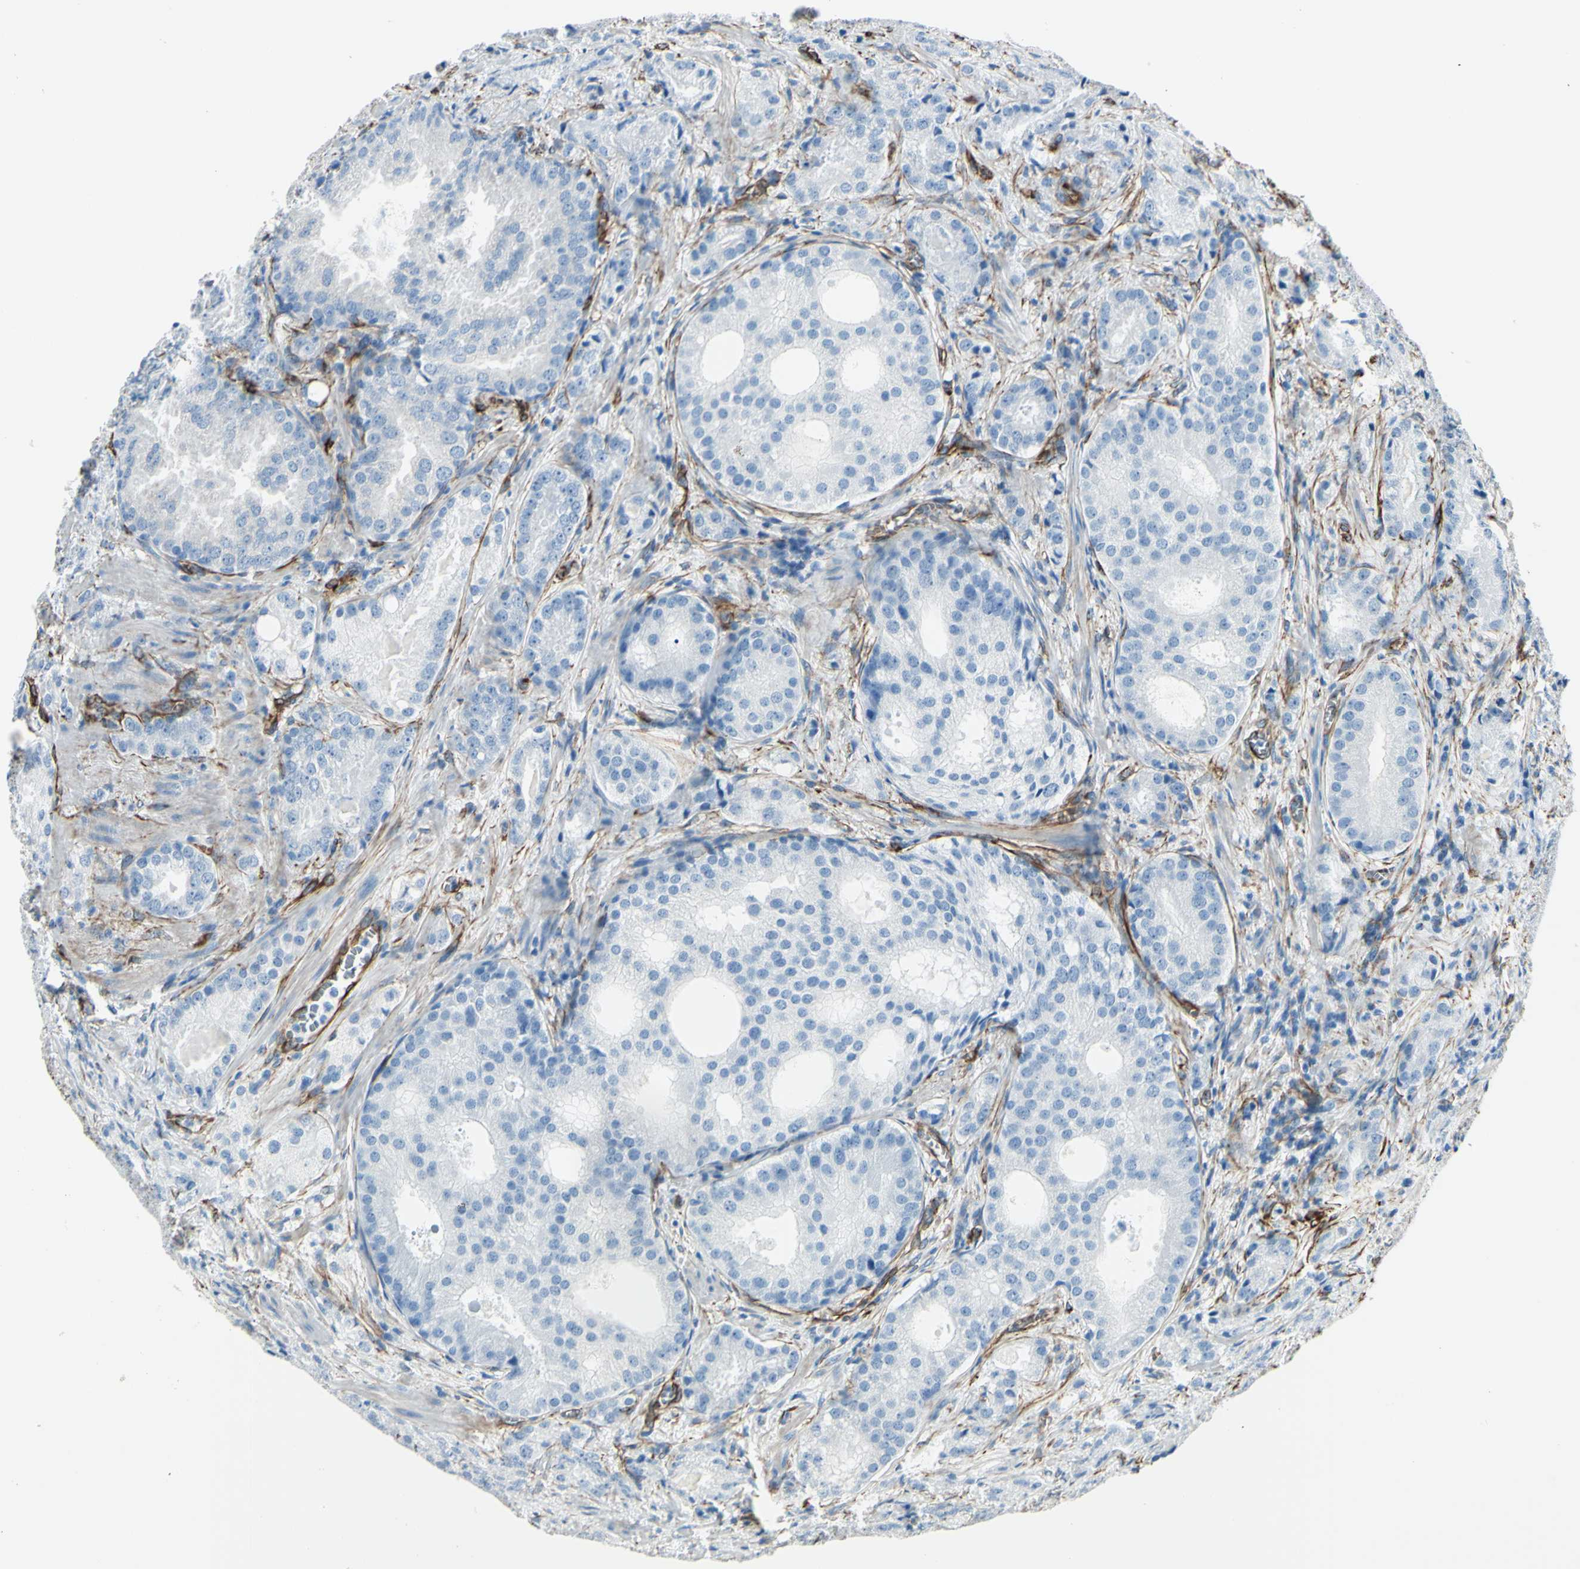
{"staining": {"intensity": "negative", "quantity": "none", "location": "none"}, "tissue": "prostate cancer", "cell_type": "Tumor cells", "image_type": "cancer", "snomed": [{"axis": "morphology", "description": "Adenocarcinoma, High grade"}, {"axis": "topography", "description": "Prostate"}], "caption": "Prostate high-grade adenocarcinoma was stained to show a protein in brown. There is no significant positivity in tumor cells. (DAB (3,3'-diaminobenzidine) immunohistochemistry (IHC) with hematoxylin counter stain).", "gene": "PTH2R", "patient": {"sex": "male", "age": 64}}